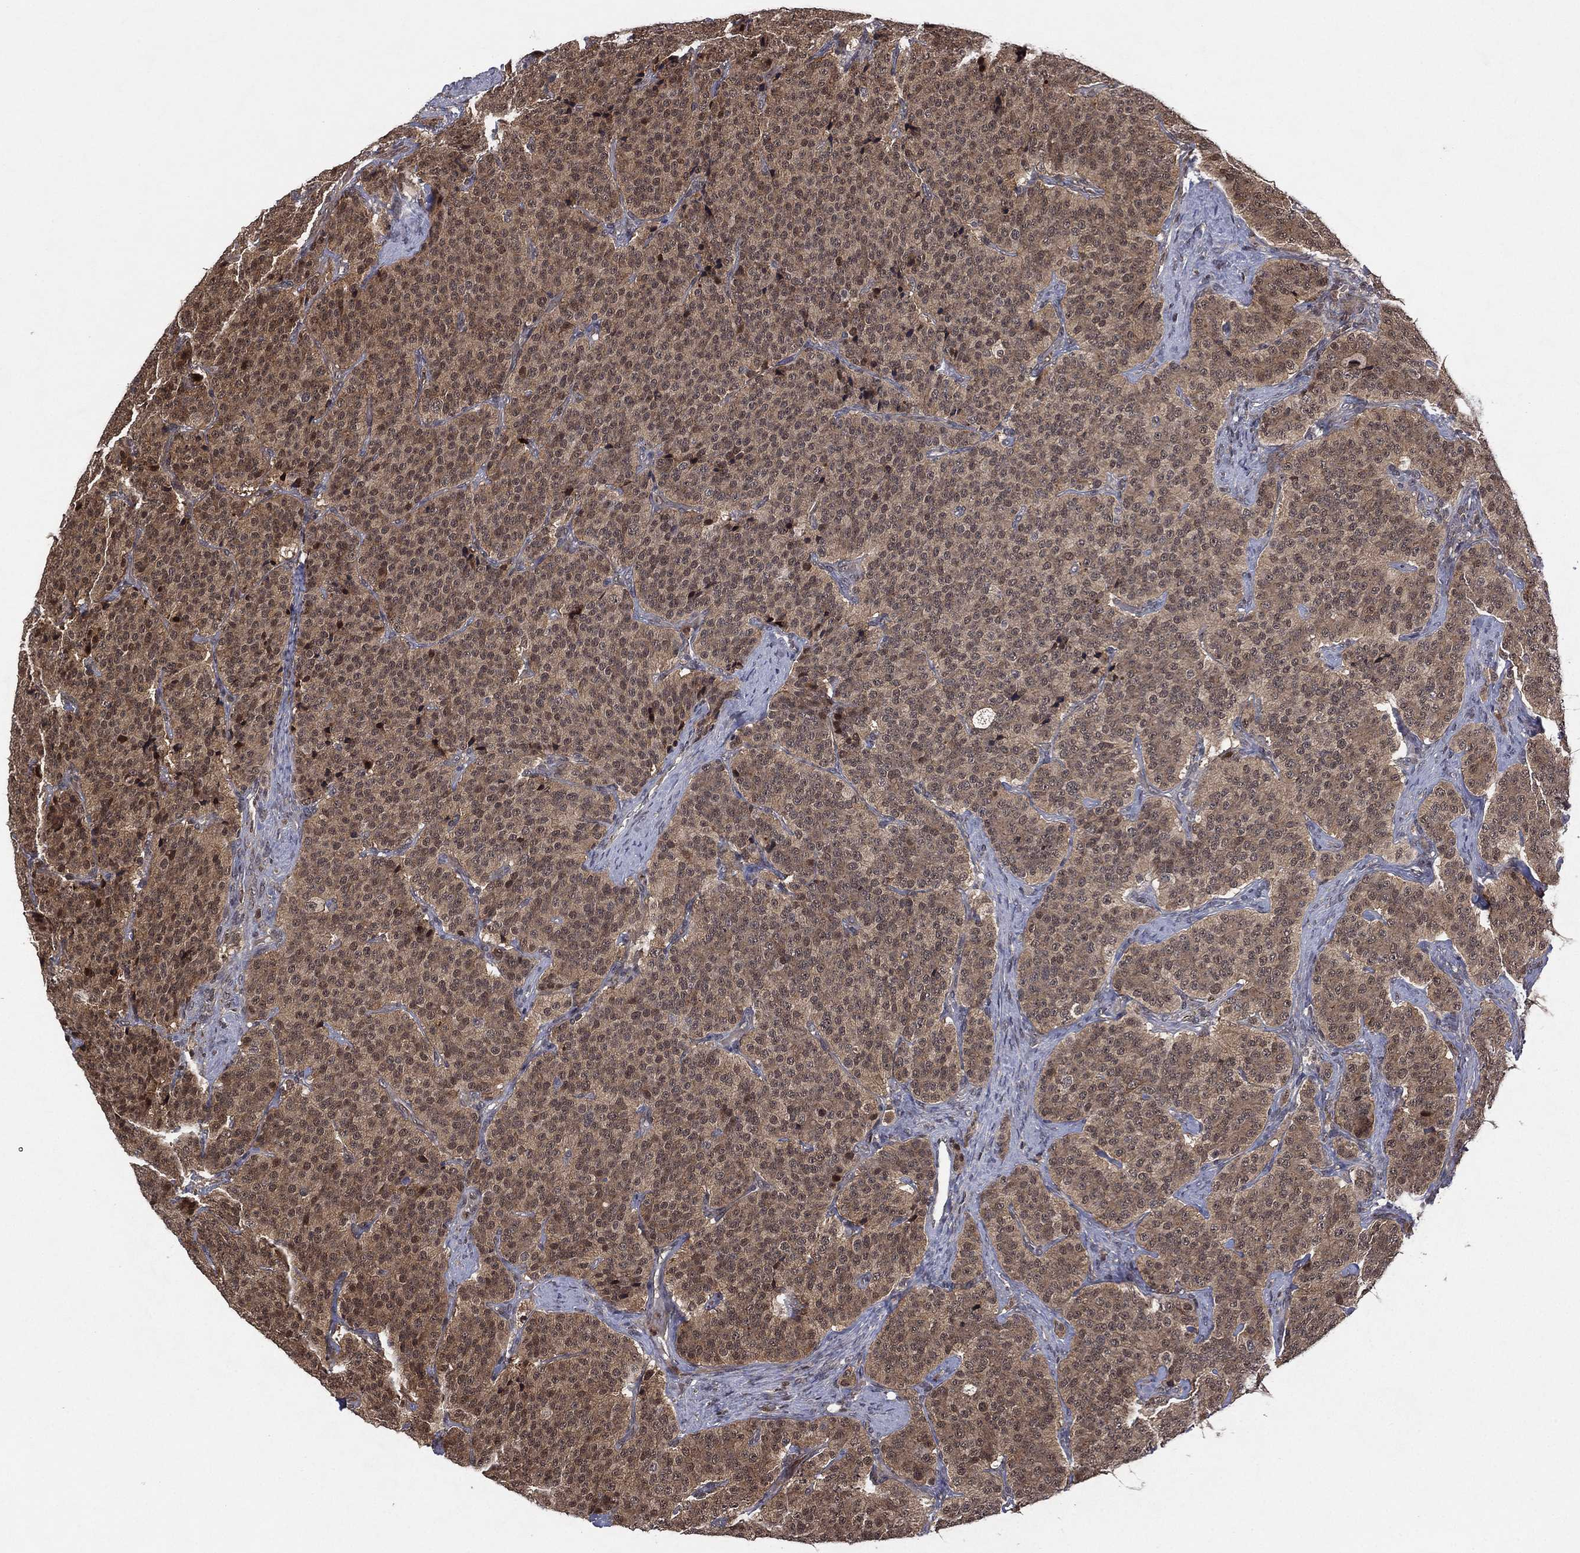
{"staining": {"intensity": "weak", "quantity": ">75%", "location": "cytoplasmic/membranous"}, "tissue": "carcinoid", "cell_type": "Tumor cells", "image_type": "cancer", "snomed": [{"axis": "morphology", "description": "Carcinoid, malignant, NOS"}, {"axis": "topography", "description": "Small intestine"}], "caption": "The image shows immunohistochemical staining of carcinoid (malignant). There is weak cytoplasmic/membranous expression is present in about >75% of tumor cells.", "gene": "ATG4B", "patient": {"sex": "female", "age": 58}}